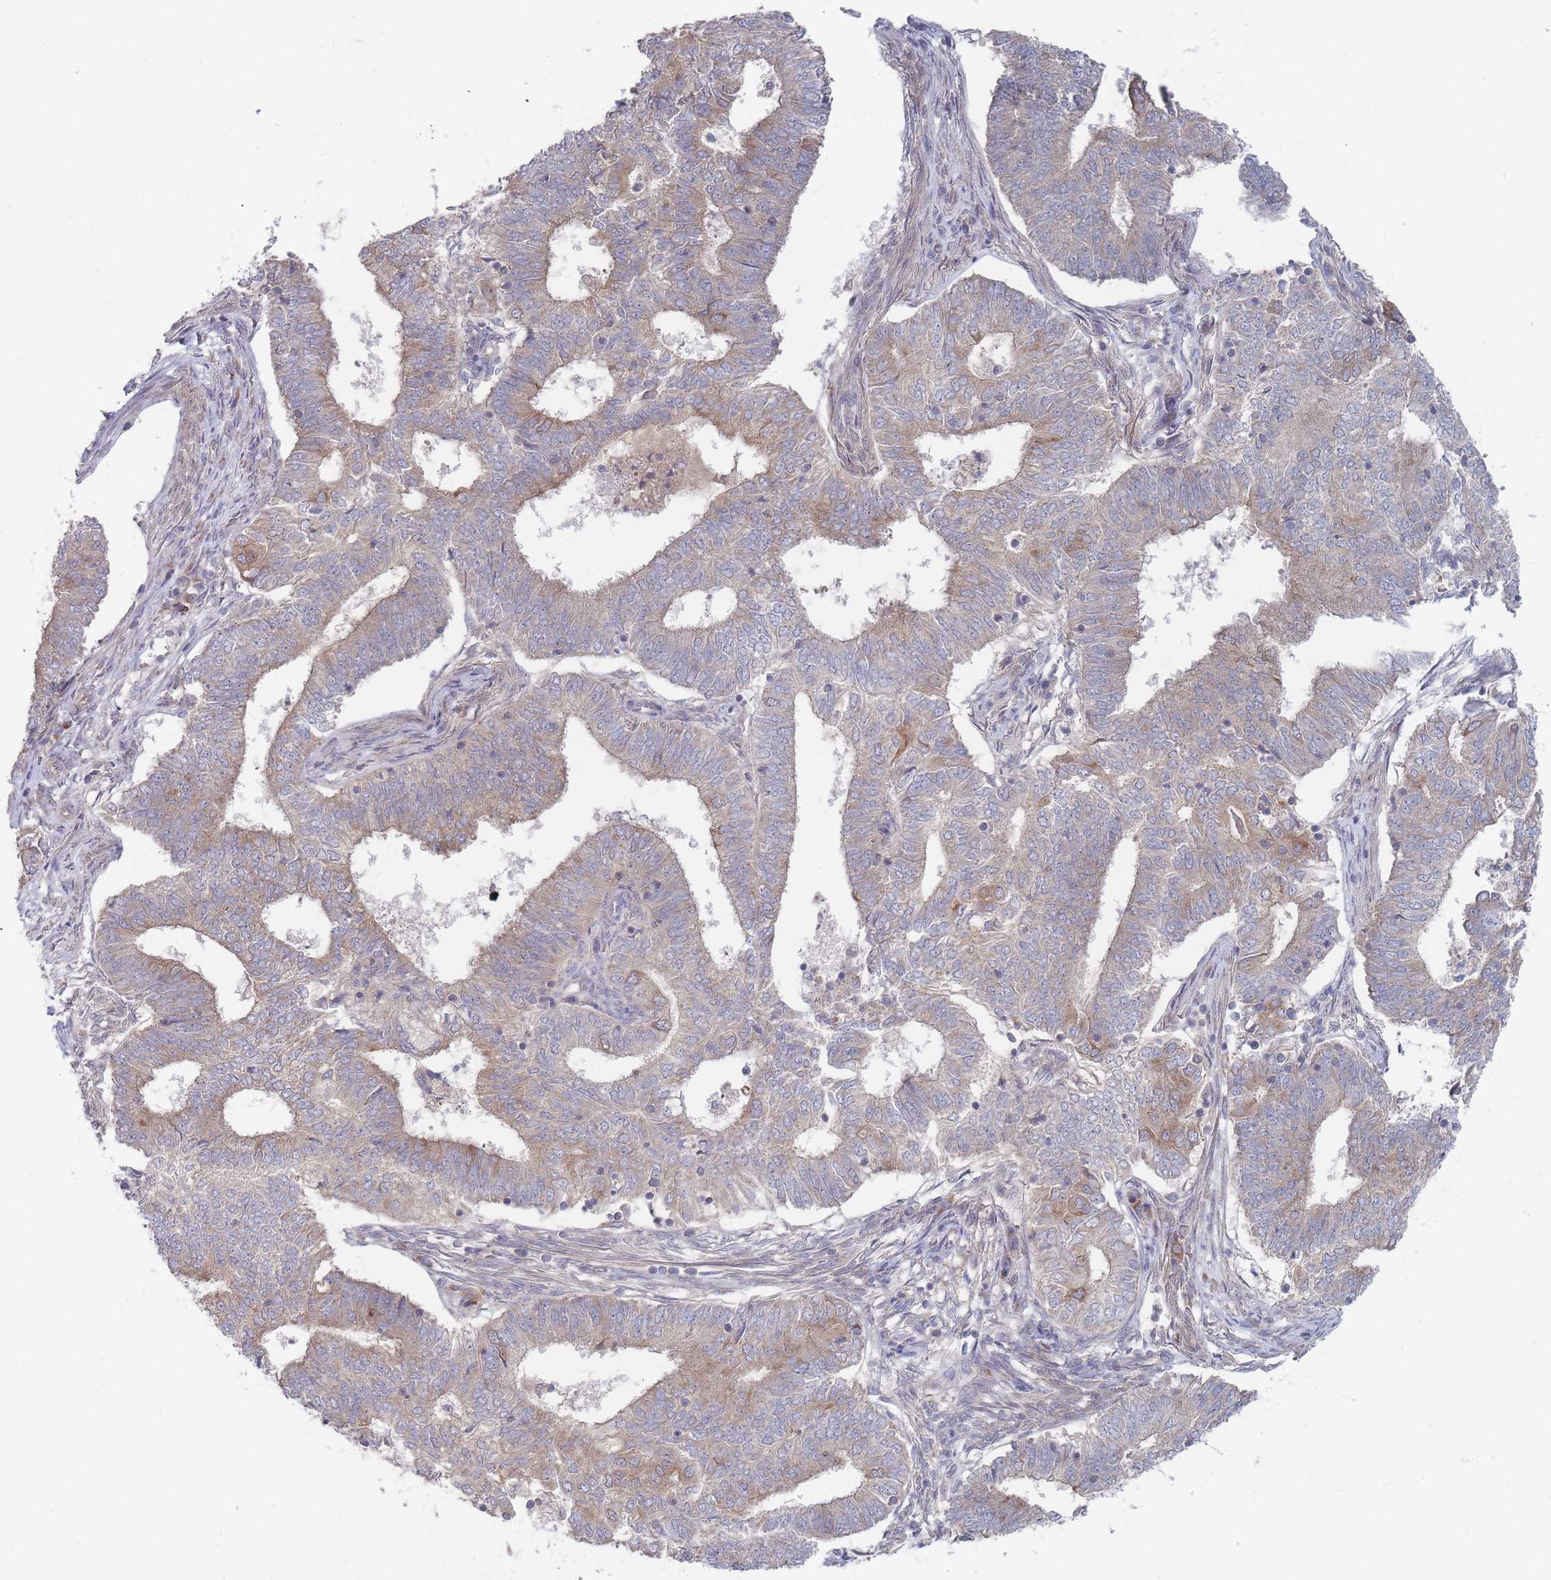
{"staining": {"intensity": "weak", "quantity": "25%-75%", "location": "cytoplasmic/membranous"}, "tissue": "endometrial cancer", "cell_type": "Tumor cells", "image_type": "cancer", "snomed": [{"axis": "morphology", "description": "Adenocarcinoma, NOS"}, {"axis": "topography", "description": "Endometrium"}], "caption": "Protein staining exhibits weak cytoplasmic/membranous positivity in approximately 25%-75% of tumor cells in endometrial cancer (adenocarcinoma).", "gene": "SLC35F5", "patient": {"sex": "female", "age": 62}}